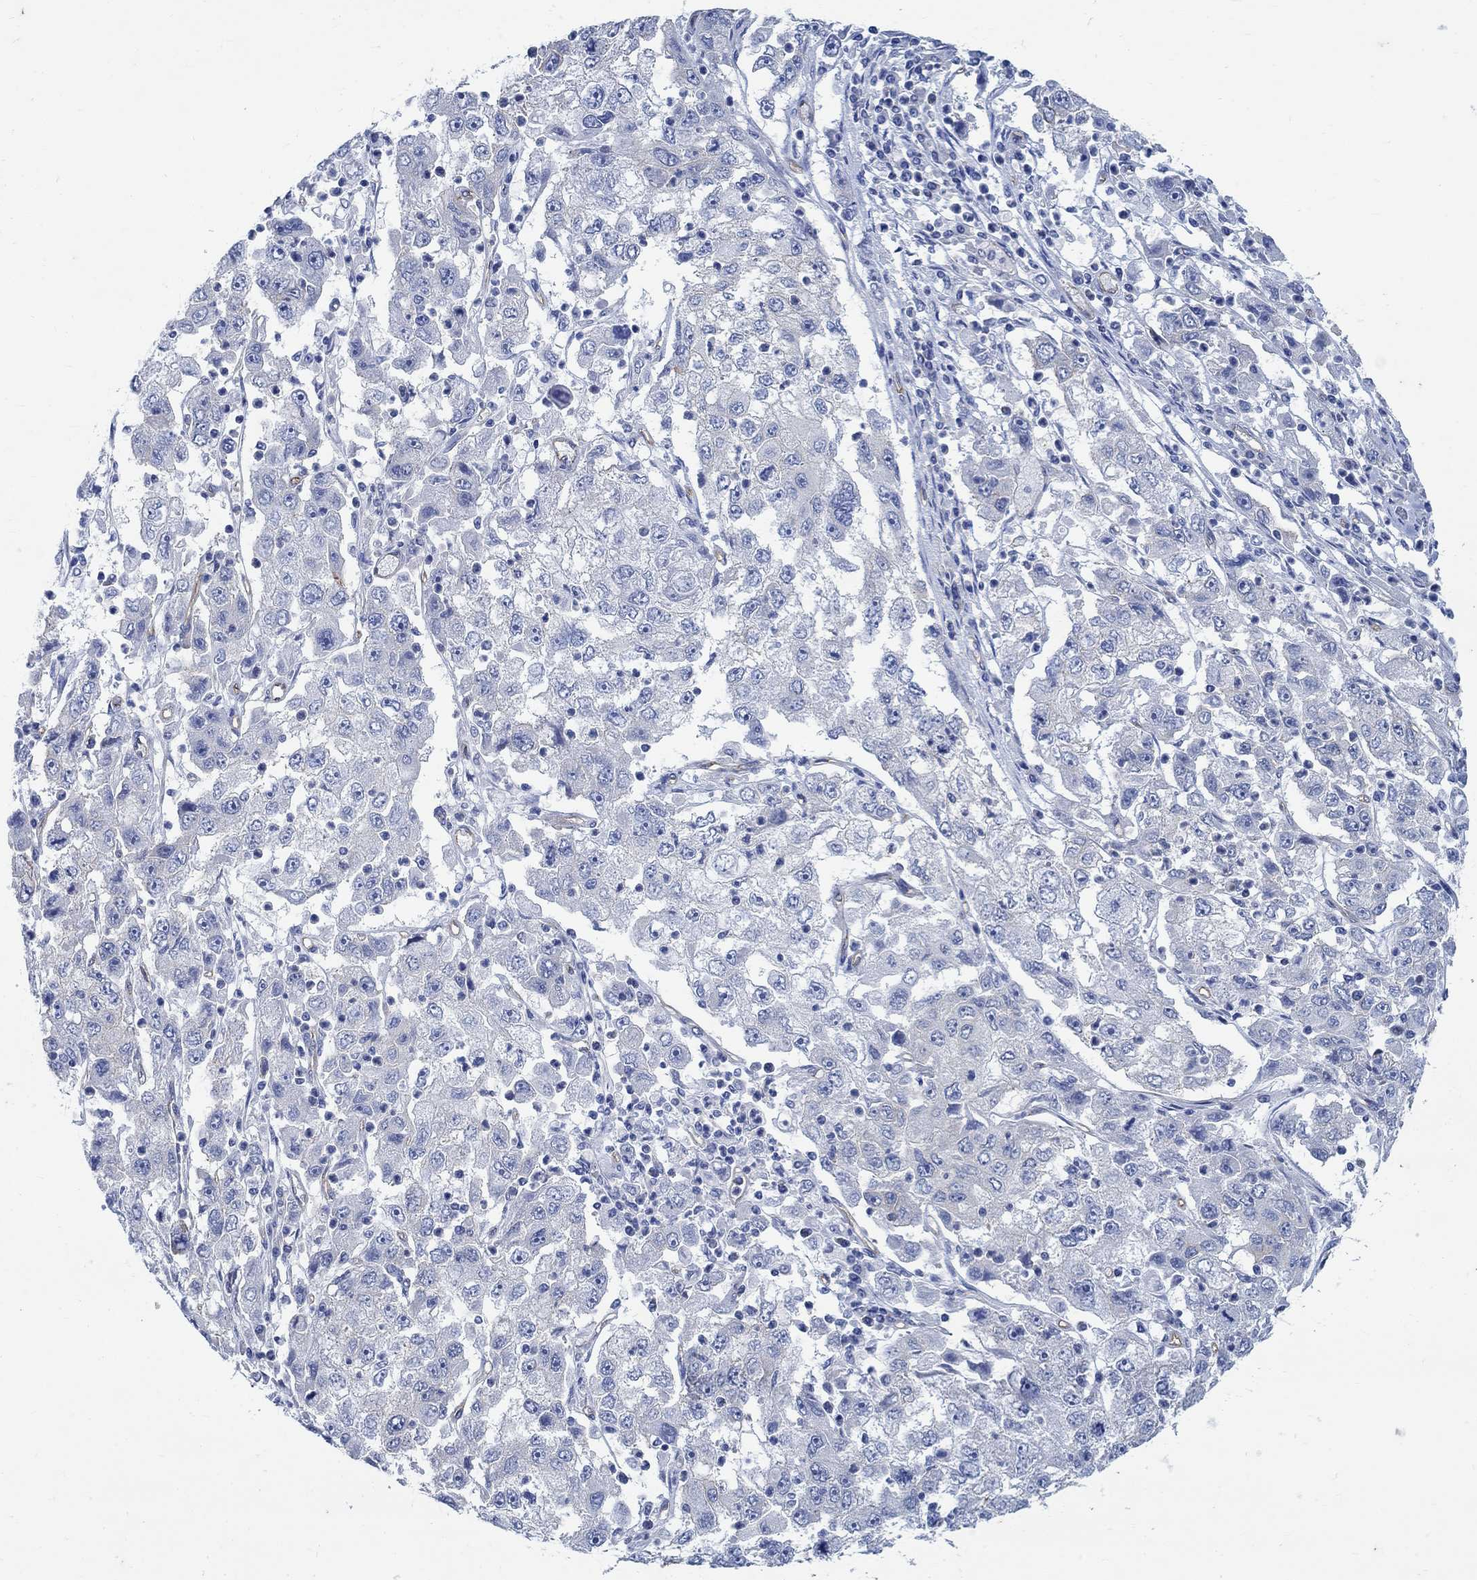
{"staining": {"intensity": "negative", "quantity": "none", "location": "none"}, "tissue": "cervical cancer", "cell_type": "Tumor cells", "image_type": "cancer", "snomed": [{"axis": "morphology", "description": "Squamous cell carcinoma, NOS"}, {"axis": "topography", "description": "Cervix"}], "caption": "Immunohistochemistry (IHC) photomicrograph of neoplastic tissue: human cervical cancer (squamous cell carcinoma) stained with DAB shows no significant protein positivity in tumor cells. (DAB (3,3'-diaminobenzidine) immunohistochemistry, high magnification).", "gene": "TMEM198", "patient": {"sex": "female", "age": 36}}